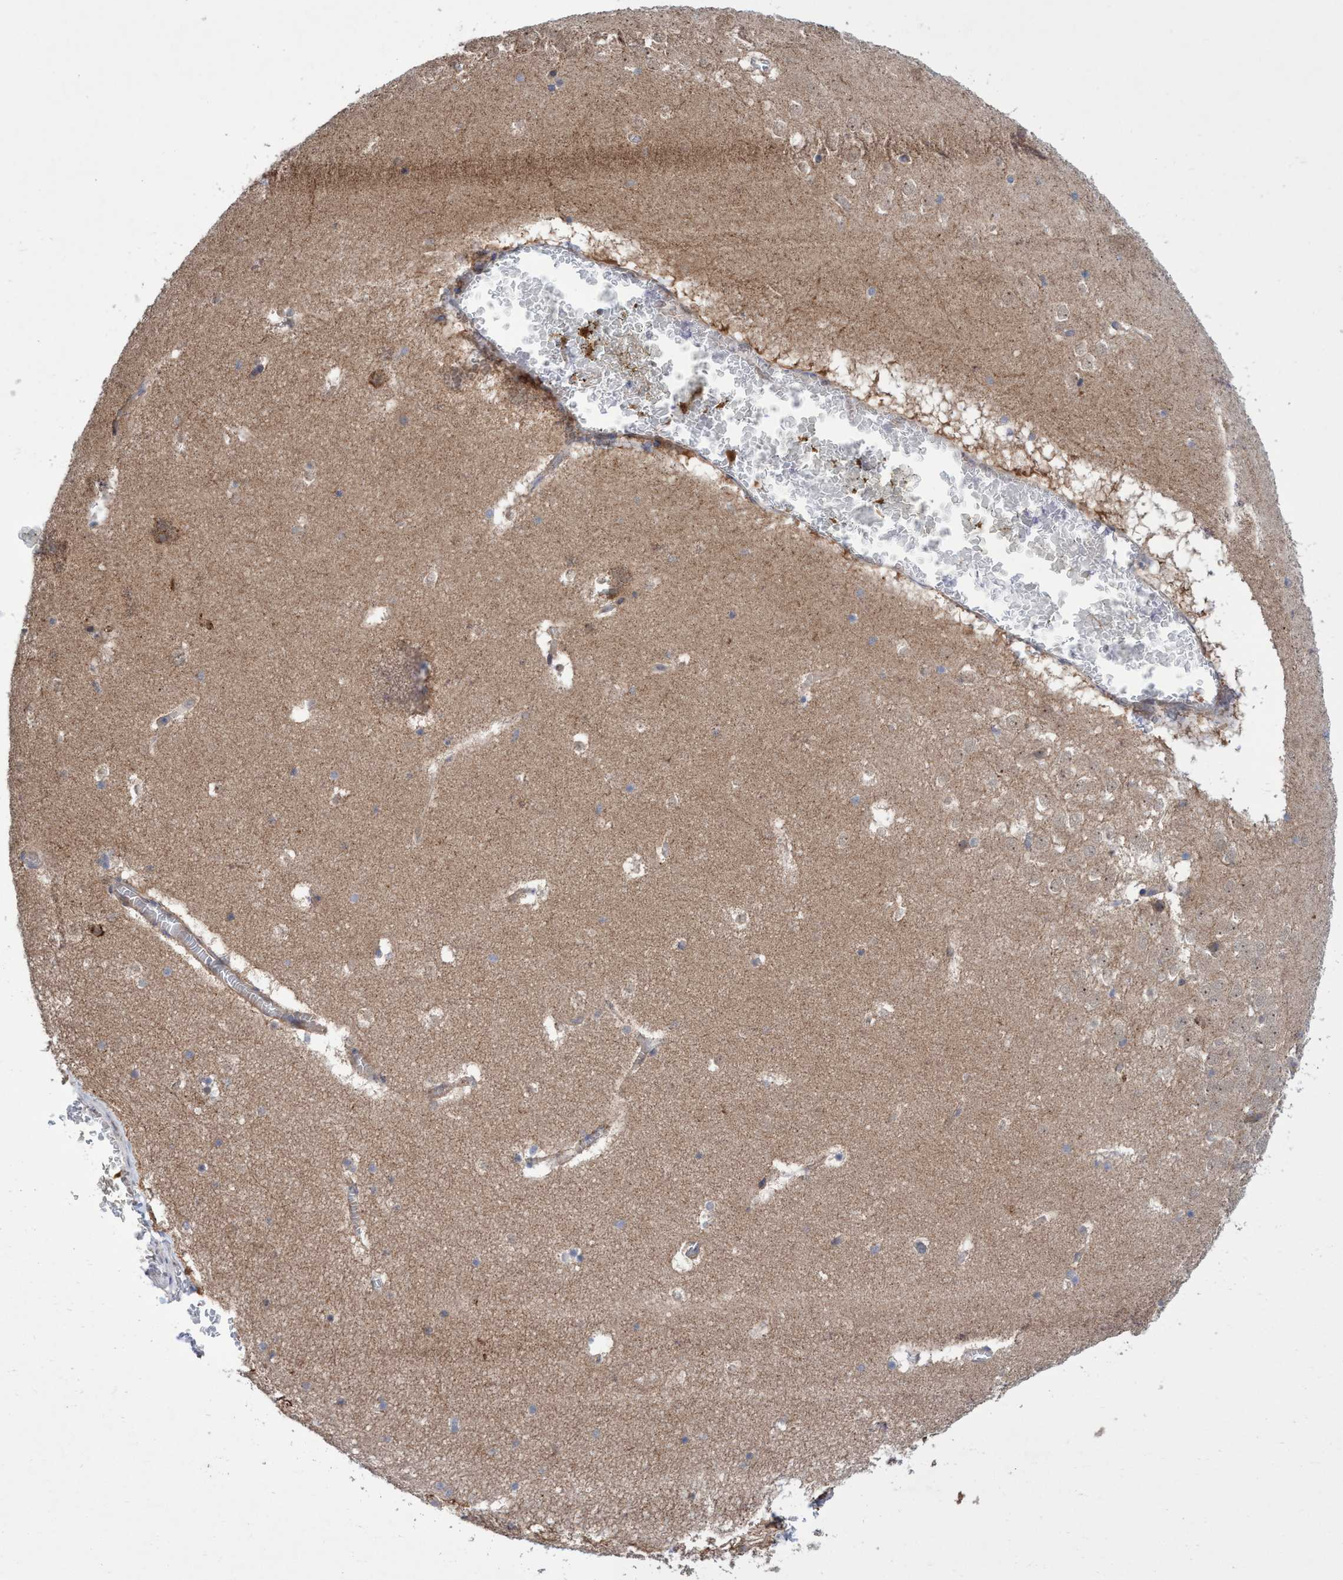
{"staining": {"intensity": "negative", "quantity": "none", "location": "none"}, "tissue": "hippocampus", "cell_type": "Glial cells", "image_type": "normal", "snomed": [{"axis": "morphology", "description": "Normal tissue, NOS"}, {"axis": "topography", "description": "Hippocampus"}], "caption": "Micrograph shows no protein staining in glial cells of normal hippocampus. (DAB immunohistochemistry (IHC), high magnification).", "gene": "P2RY14", "patient": {"sex": "male", "age": 45}}